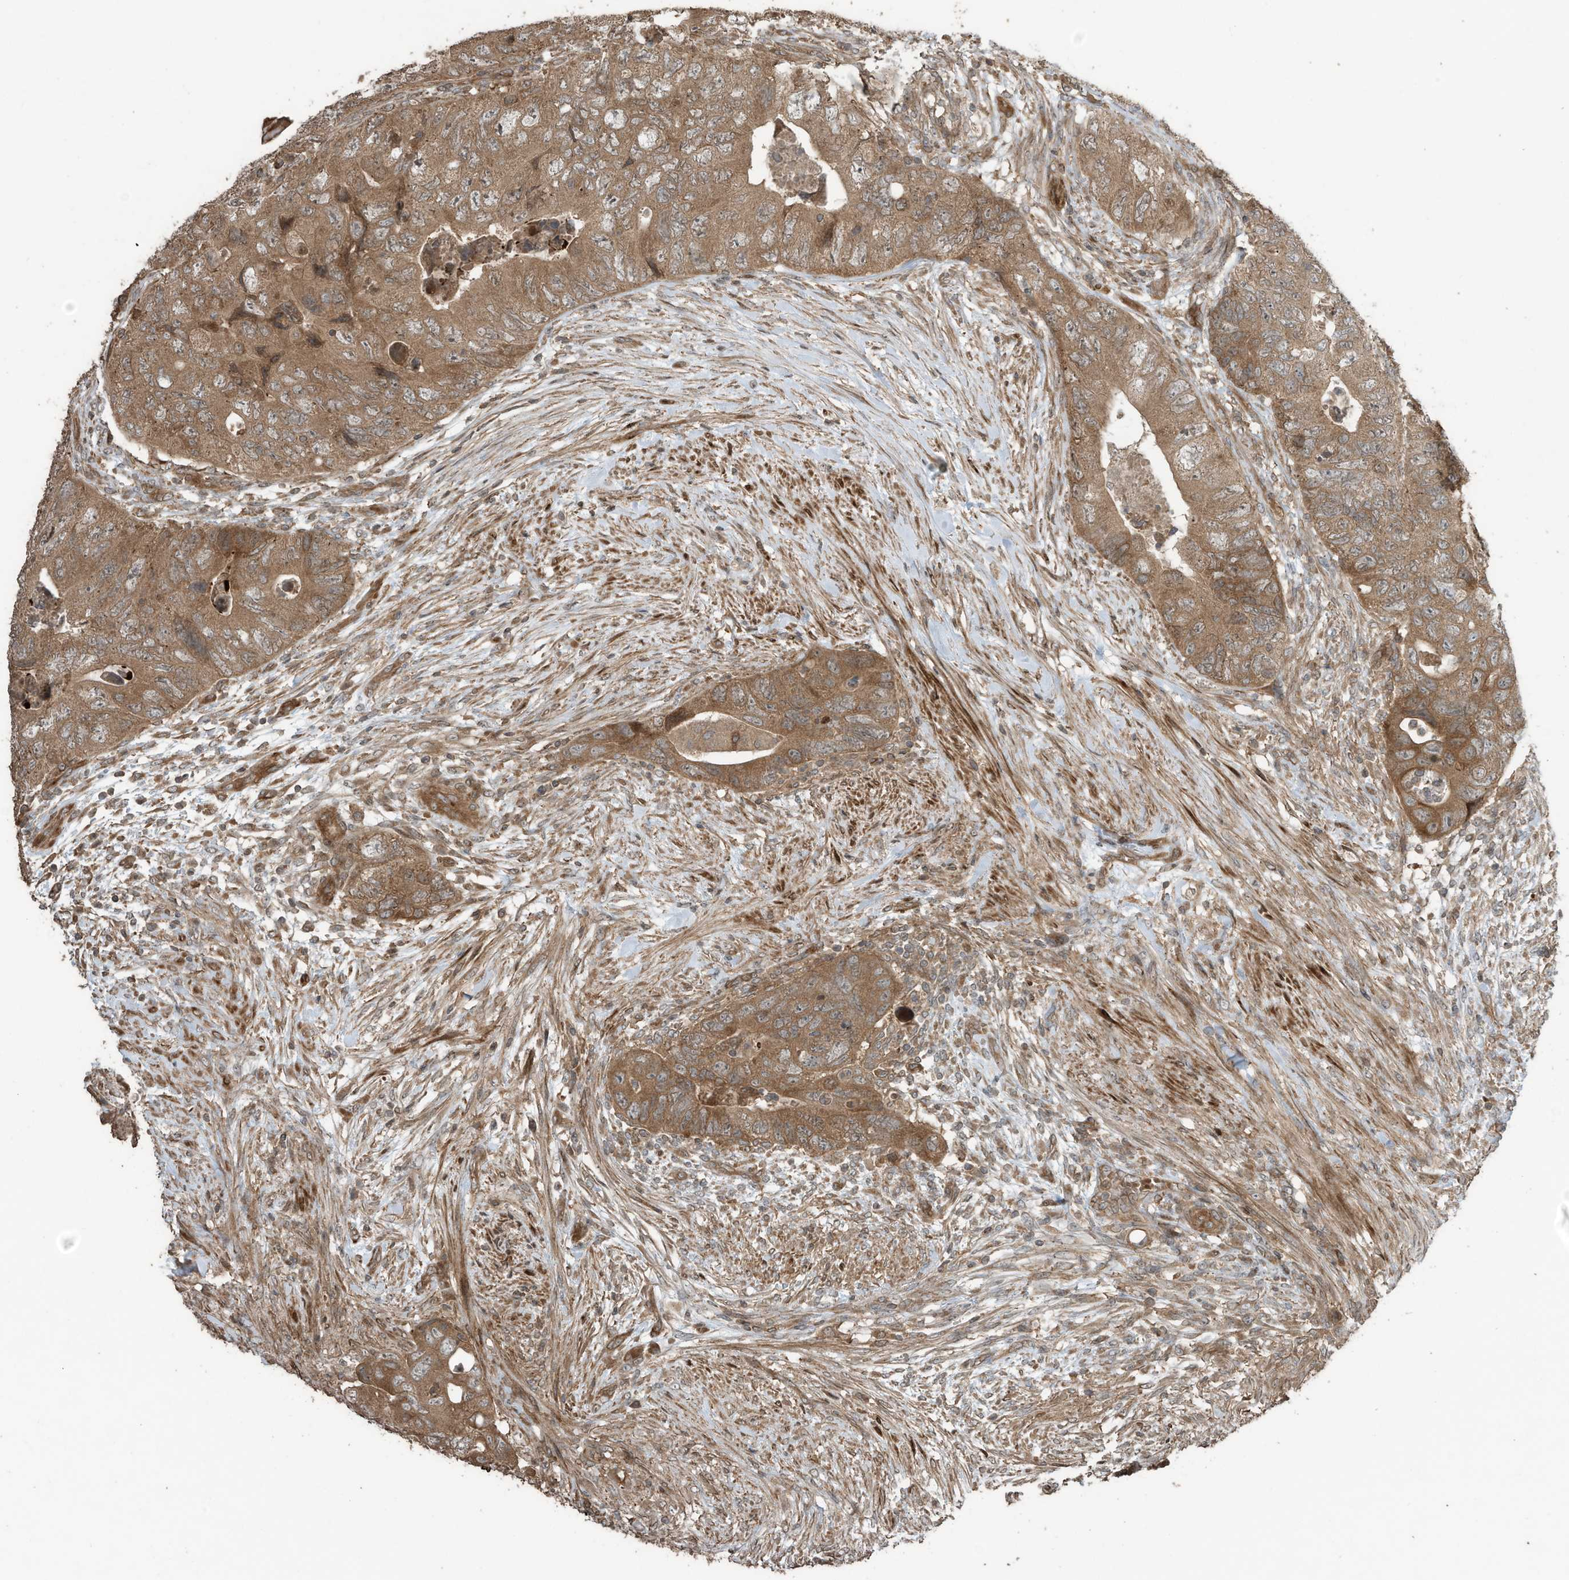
{"staining": {"intensity": "moderate", "quantity": ">75%", "location": "cytoplasmic/membranous"}, "tissue": "colorectal cancer", "cell_type": "Tumor cells", "image_type": "cancer", "snomed": [{"axis": "morphology", "description": "Adenocarcinoma, NOS"}, {"axis": "topography", "description": "Rectum"}], "caption": "Colorectal cancer tissue reveals moderate cytoplasmic/membranous expression in about >75% of tumor cells, visualized by immunohistochemistry.", "gene": "ZNF653", "patient": {"sex": "male", "age": 63}}